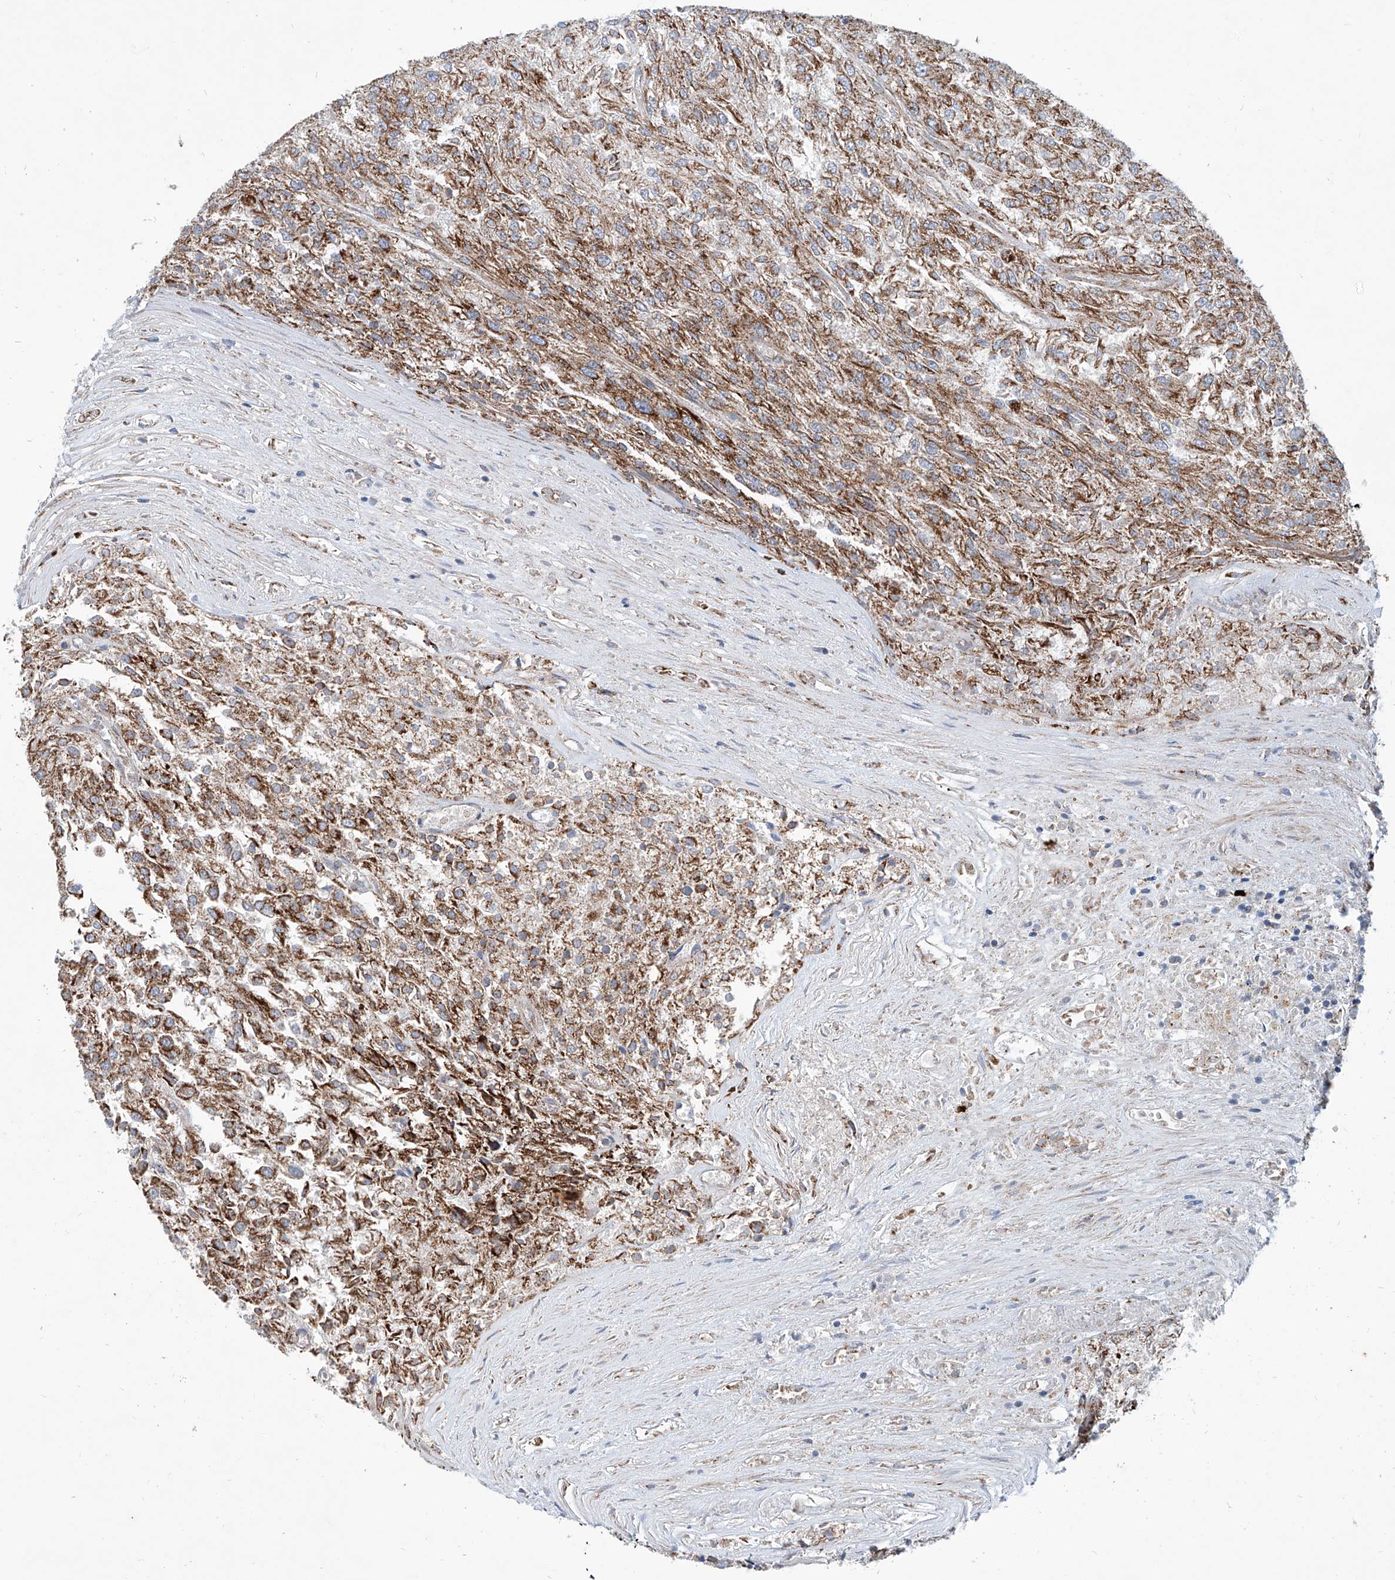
{"staining": {"intensity": "moderate", "quantity": ">75%", "location": "cytoplasmic/membranous"}, "tissue": "renal cancer", "cell_type": "Tumor cells", "image_type": "cancer", "snomed": [{"axis": "morphology", "description": "Adenocarcinoma, NOS"}, {"axis": "topography", "description": "Kidney"}], "caption": "Protein expression analysis of adenocarcinoma (renal) shows moderate cytoplasmic/membranous positivity in about >75% of tumor cells.", "gene": "USP48", "patient": {"sex": "female", "age": 54}}